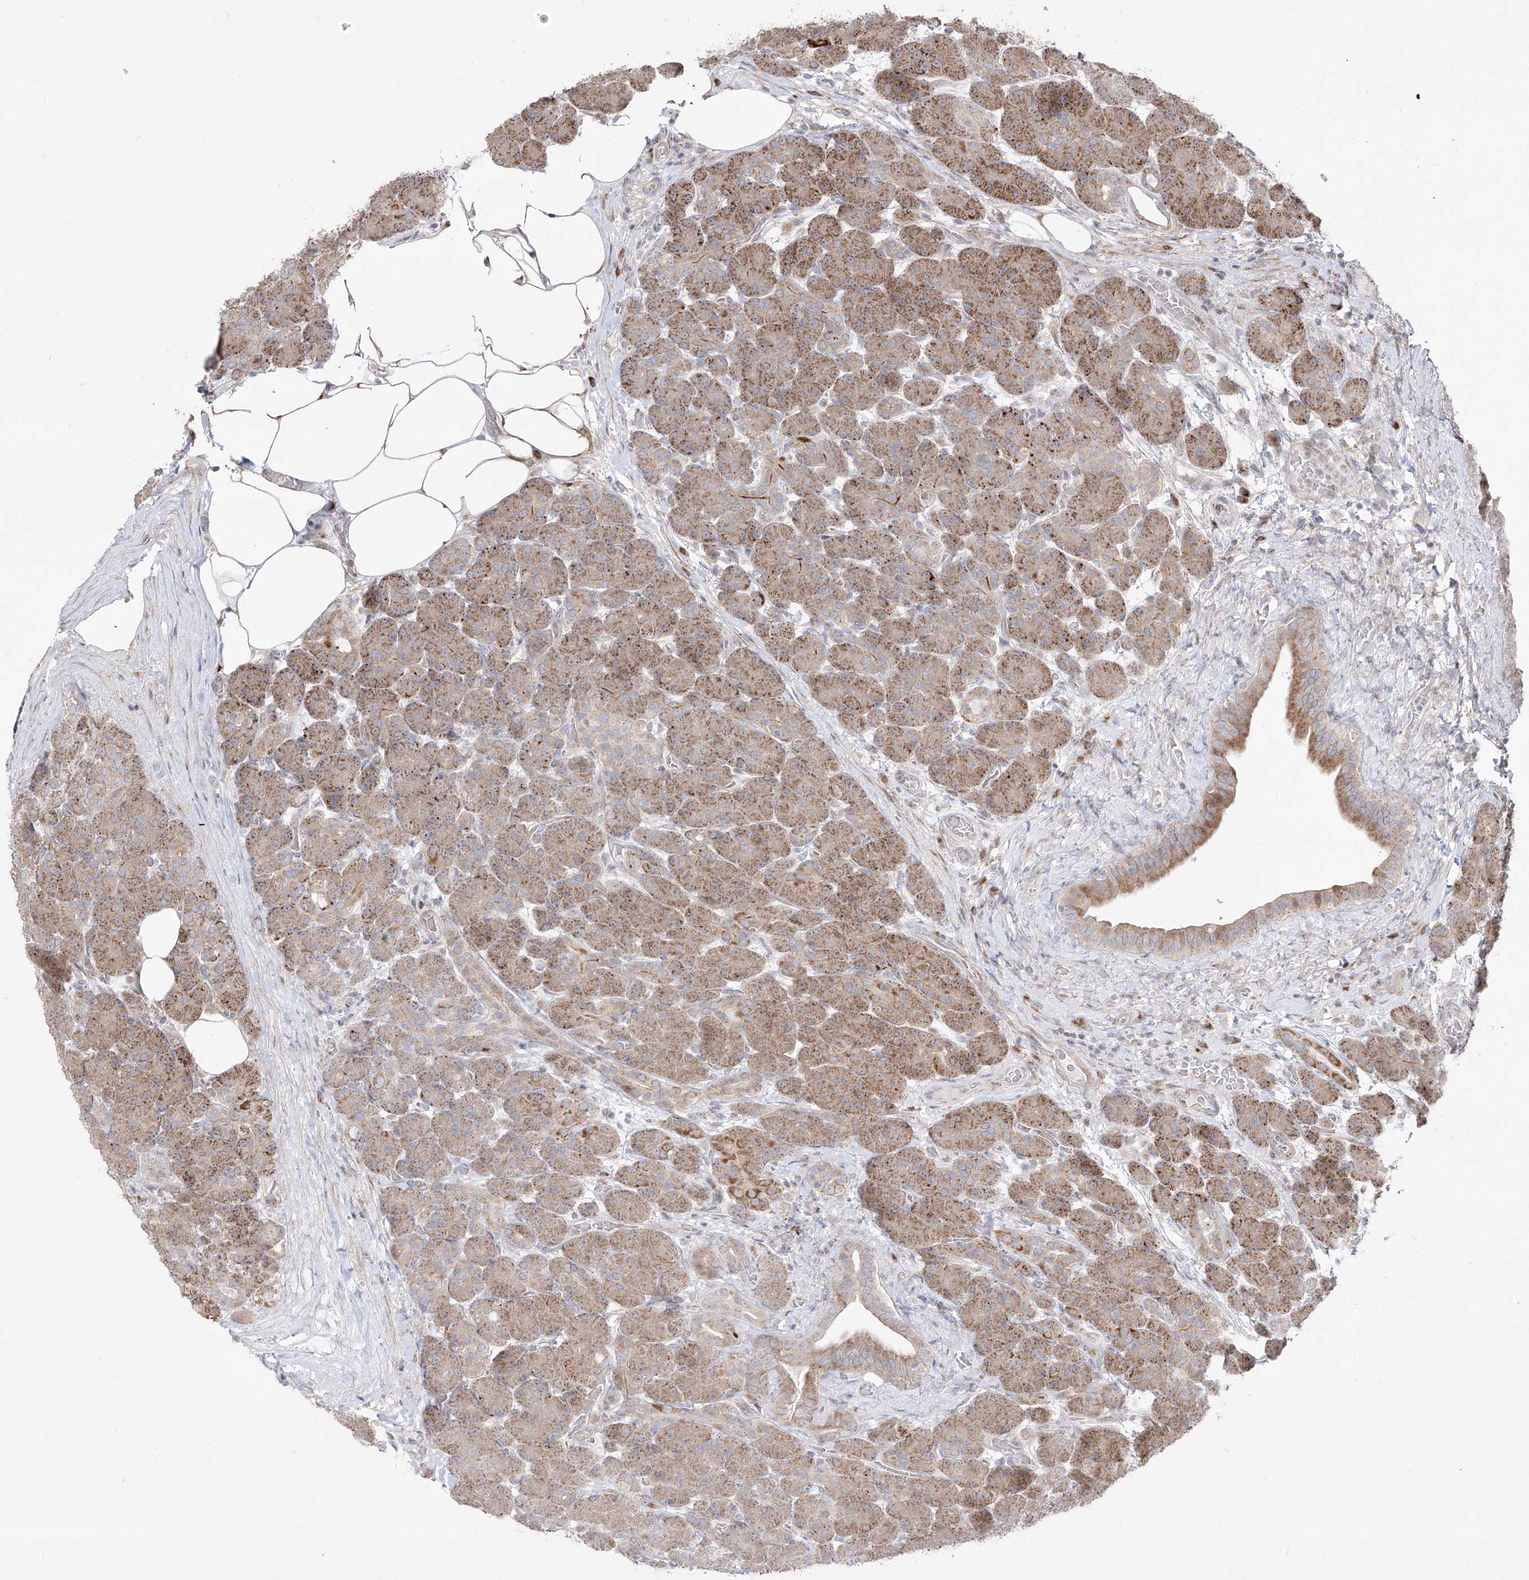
{"staining": {"intensity": "moderate", "quantity": "25%-75%", "location": "cytoplasmic/membranous"}, "tissue": "pancreas", "cell_type": "Exocrine glandular cells", "image_type": "normal", "snomed": [{"axis": "morphology", "description": "Normal tissue, NOS"}, {"axis": "topography", "description": "Pancreas"}], "caption": "Moderate cytoplasmic/membranous positivity for a protein is present in approximately 25%-75% of exocrine glandular cells of unremarkable pancreas using immunohistochemistry (IHC).", "gene": "YKT6", "patient": {"sex": "male", "age": 63}}